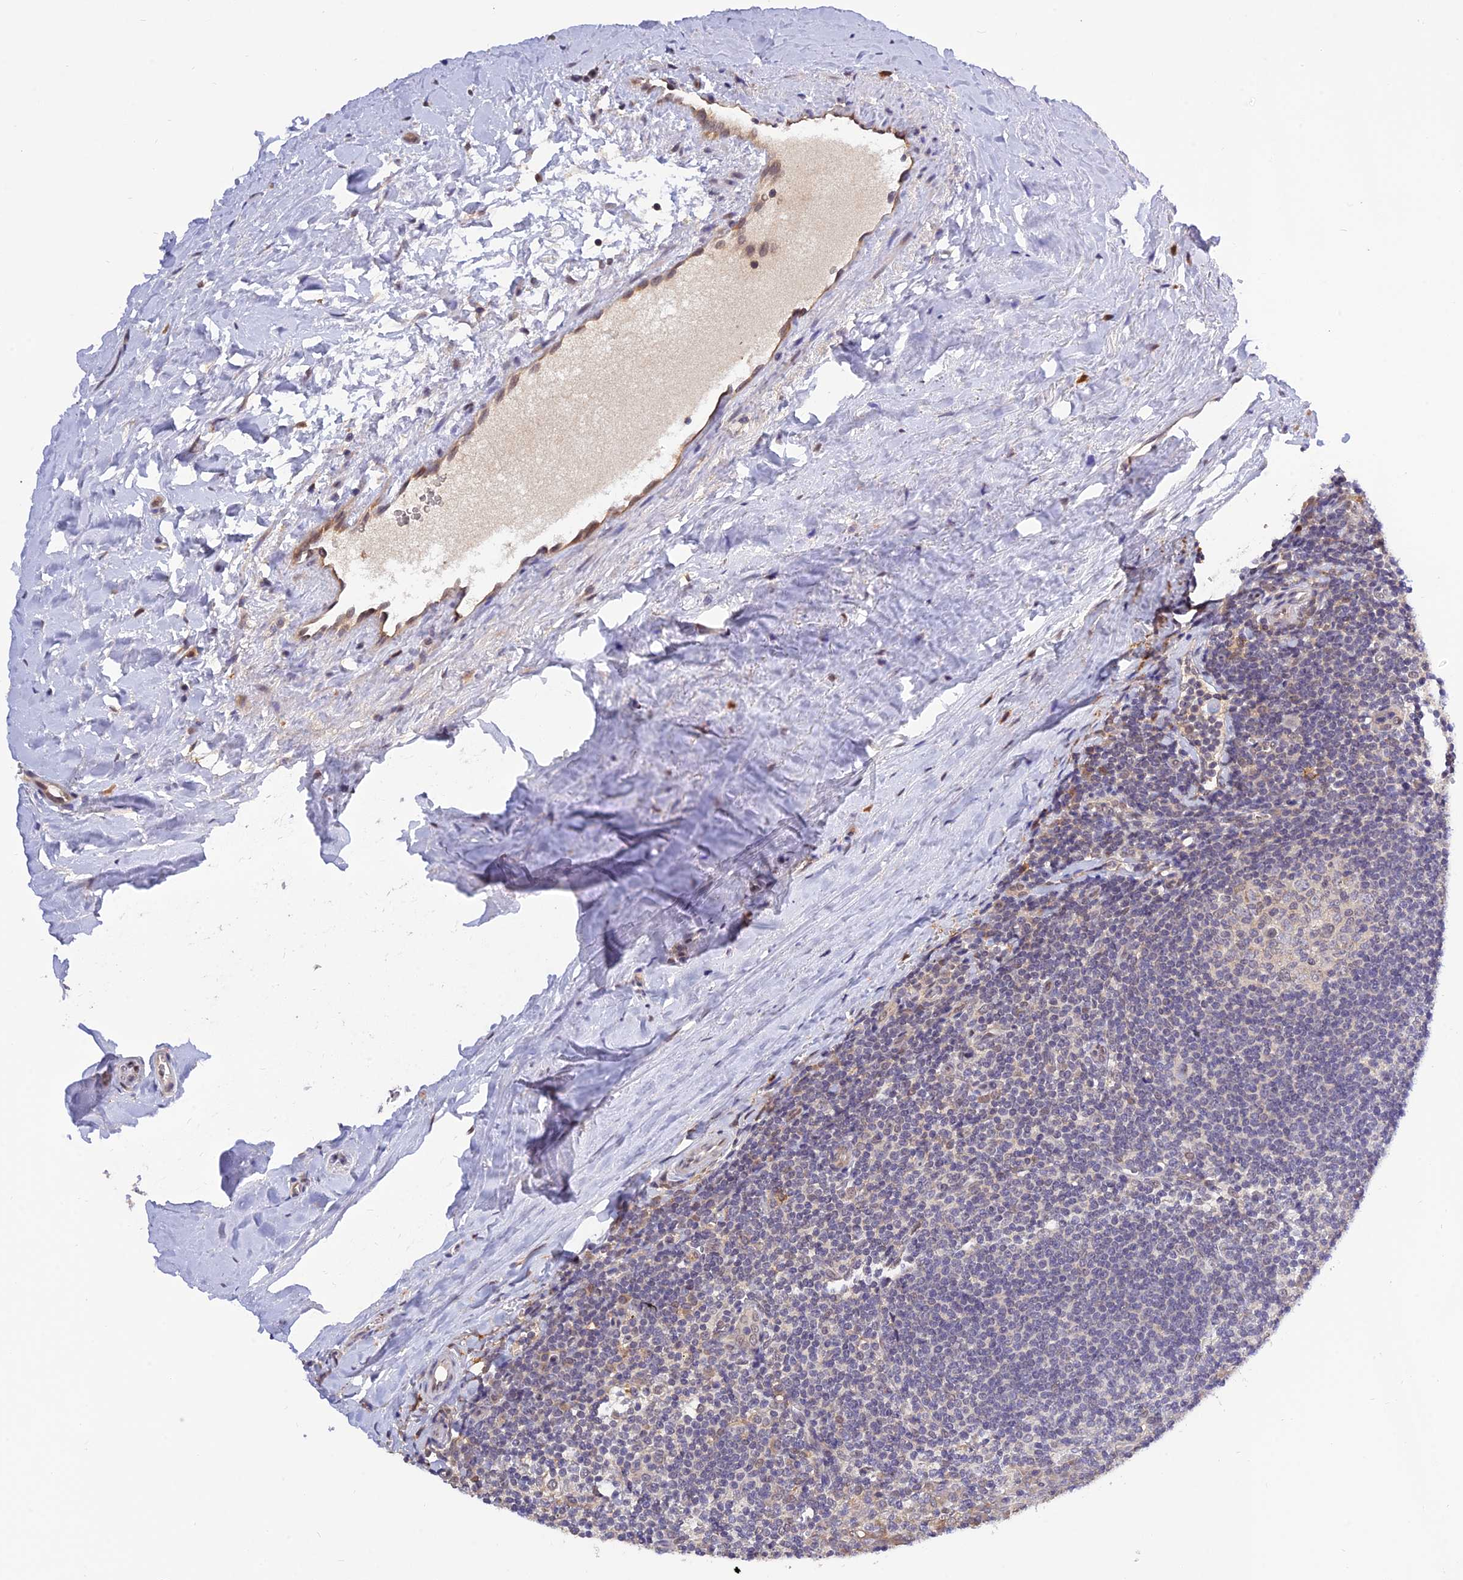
{"staining": {"intensity": "negative", "quantity": "none", "location": "none"}, "tissue": "tonsil", "cell_type": "Germinal center cells", "image_type": "normal", "snomed": [{"axis": "morphology", "description": "Normal tissue, NOS"}, {"axis": "topography", "description": "Tonsil"}], "caption": "The photomicrograph shows no significant staining in germinal center cells of tonsil. (DAB (3,3'-diaminobenzidine) immunohistochemistry (IHC) with hematoxylin counter stain).", "gene": "MNS1", "patient": {"sex": "male", "age": 27}}